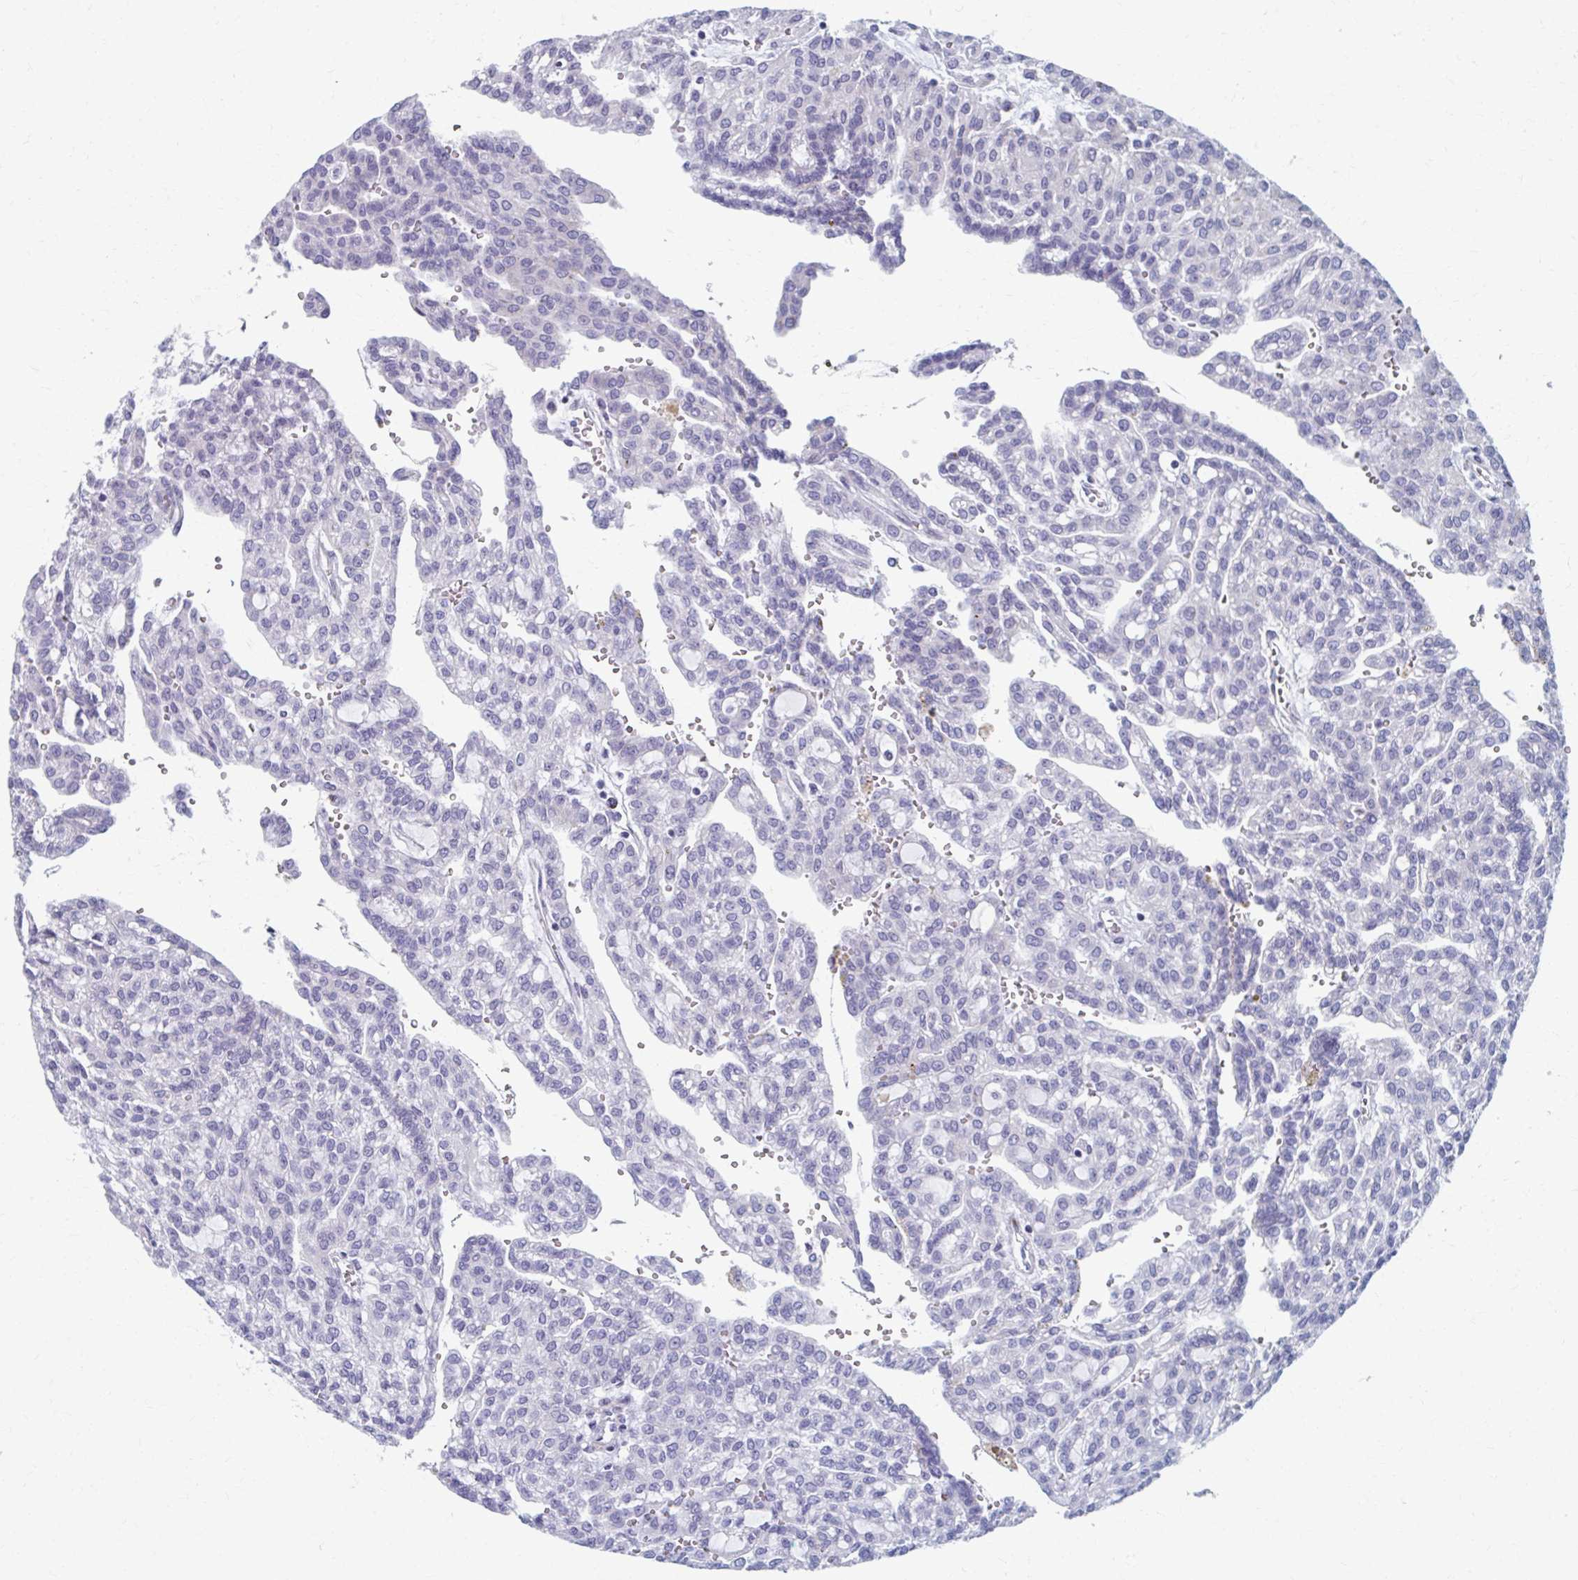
{"staining": {"intensity": "negative", "quantity": "none", "location": "none"}, "tissue": "renal cancer", "cell_type": "Tumor cells", "image_type": "cancer", "snomed": [{"axis": "morphology", "description": "Adenocarcinoma, NOS"}, {"axis": "topography", "description": "Kidney"}], "caption": "Micrograph shows no protein positivity in tumor cells of renal adenocarcinoma tissue.", "gene": "OLFM2", "patient": {"sex": "male", "age": 63}}